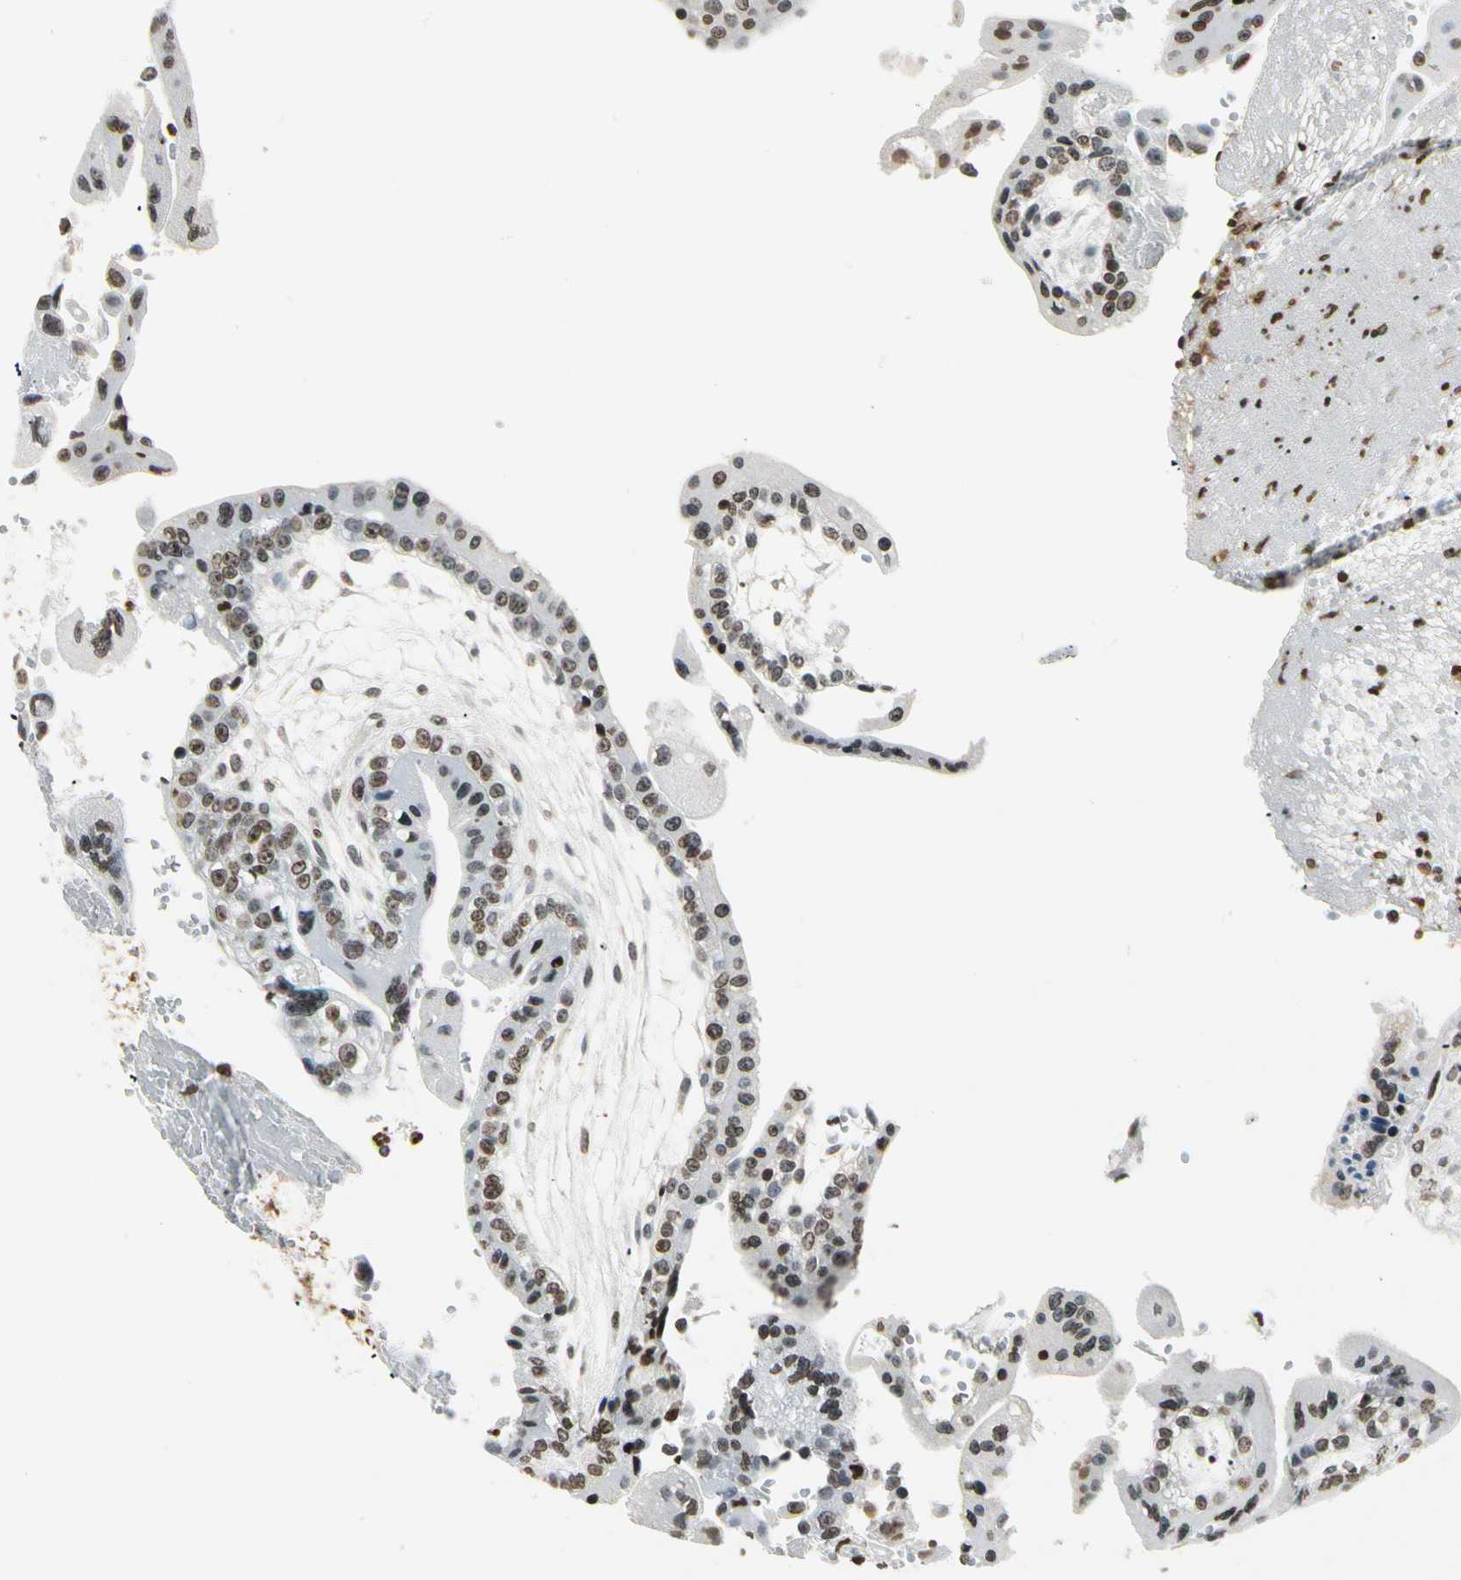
{"staining": {"intensity": "weak", "quantity": "25%-75%", "location": "nuclear"}, "tissue": "placenta", "cell_type": "Decidual cells", "image_type": "normal", "snomed": [{"axis": "morphology", "description": "Normal tissue, NOS"}, {"axis": "topography", "description": "Placenta"}], "caption": "Protein staining of unremarkable placenta shows weak nuclear positivity in approximately 25%-75% of decidual cells.", "gene": "FER", "patient": {"sex": "female", "age": 34}}